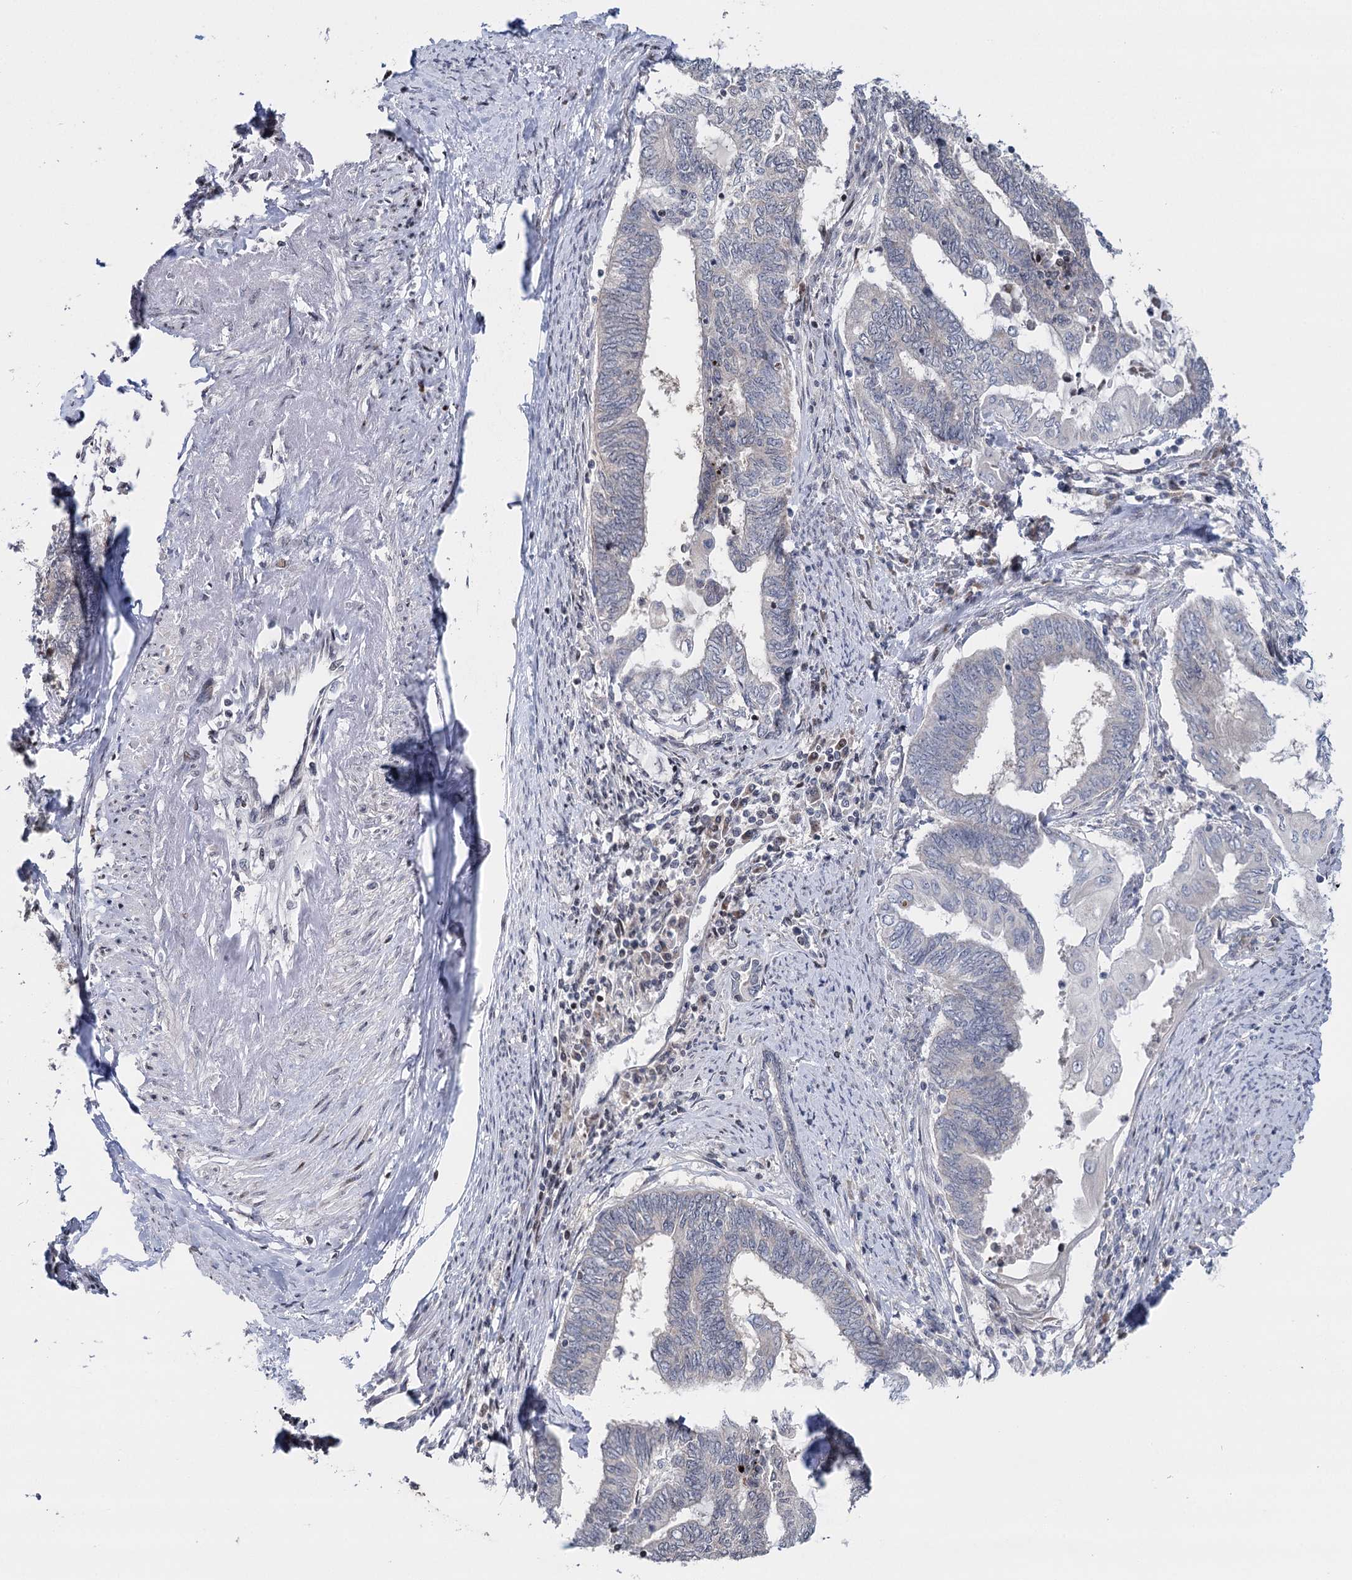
{"staining": {"intensity": "negative", "quantity": "none", "location": "none"}, "tissue": "endometrial cancer", "cell_type": "Tumor cells", "image_type": "cancer", "snomed": [{"axis": "morphology", "description": "Adenocarcinoma, NOS"}, {"axis": "topography", "description": "Uterus"}, {"axis": "topography", "description": "Endometrium"}], "caption": "There is no significant positivity in tumor cells of endometrial cancer (adenocarcinoma). (DAB immunohistochemistry, high magnification).", "gene": "PTGR1", "patient": {"sex": "female", "age": 70}}